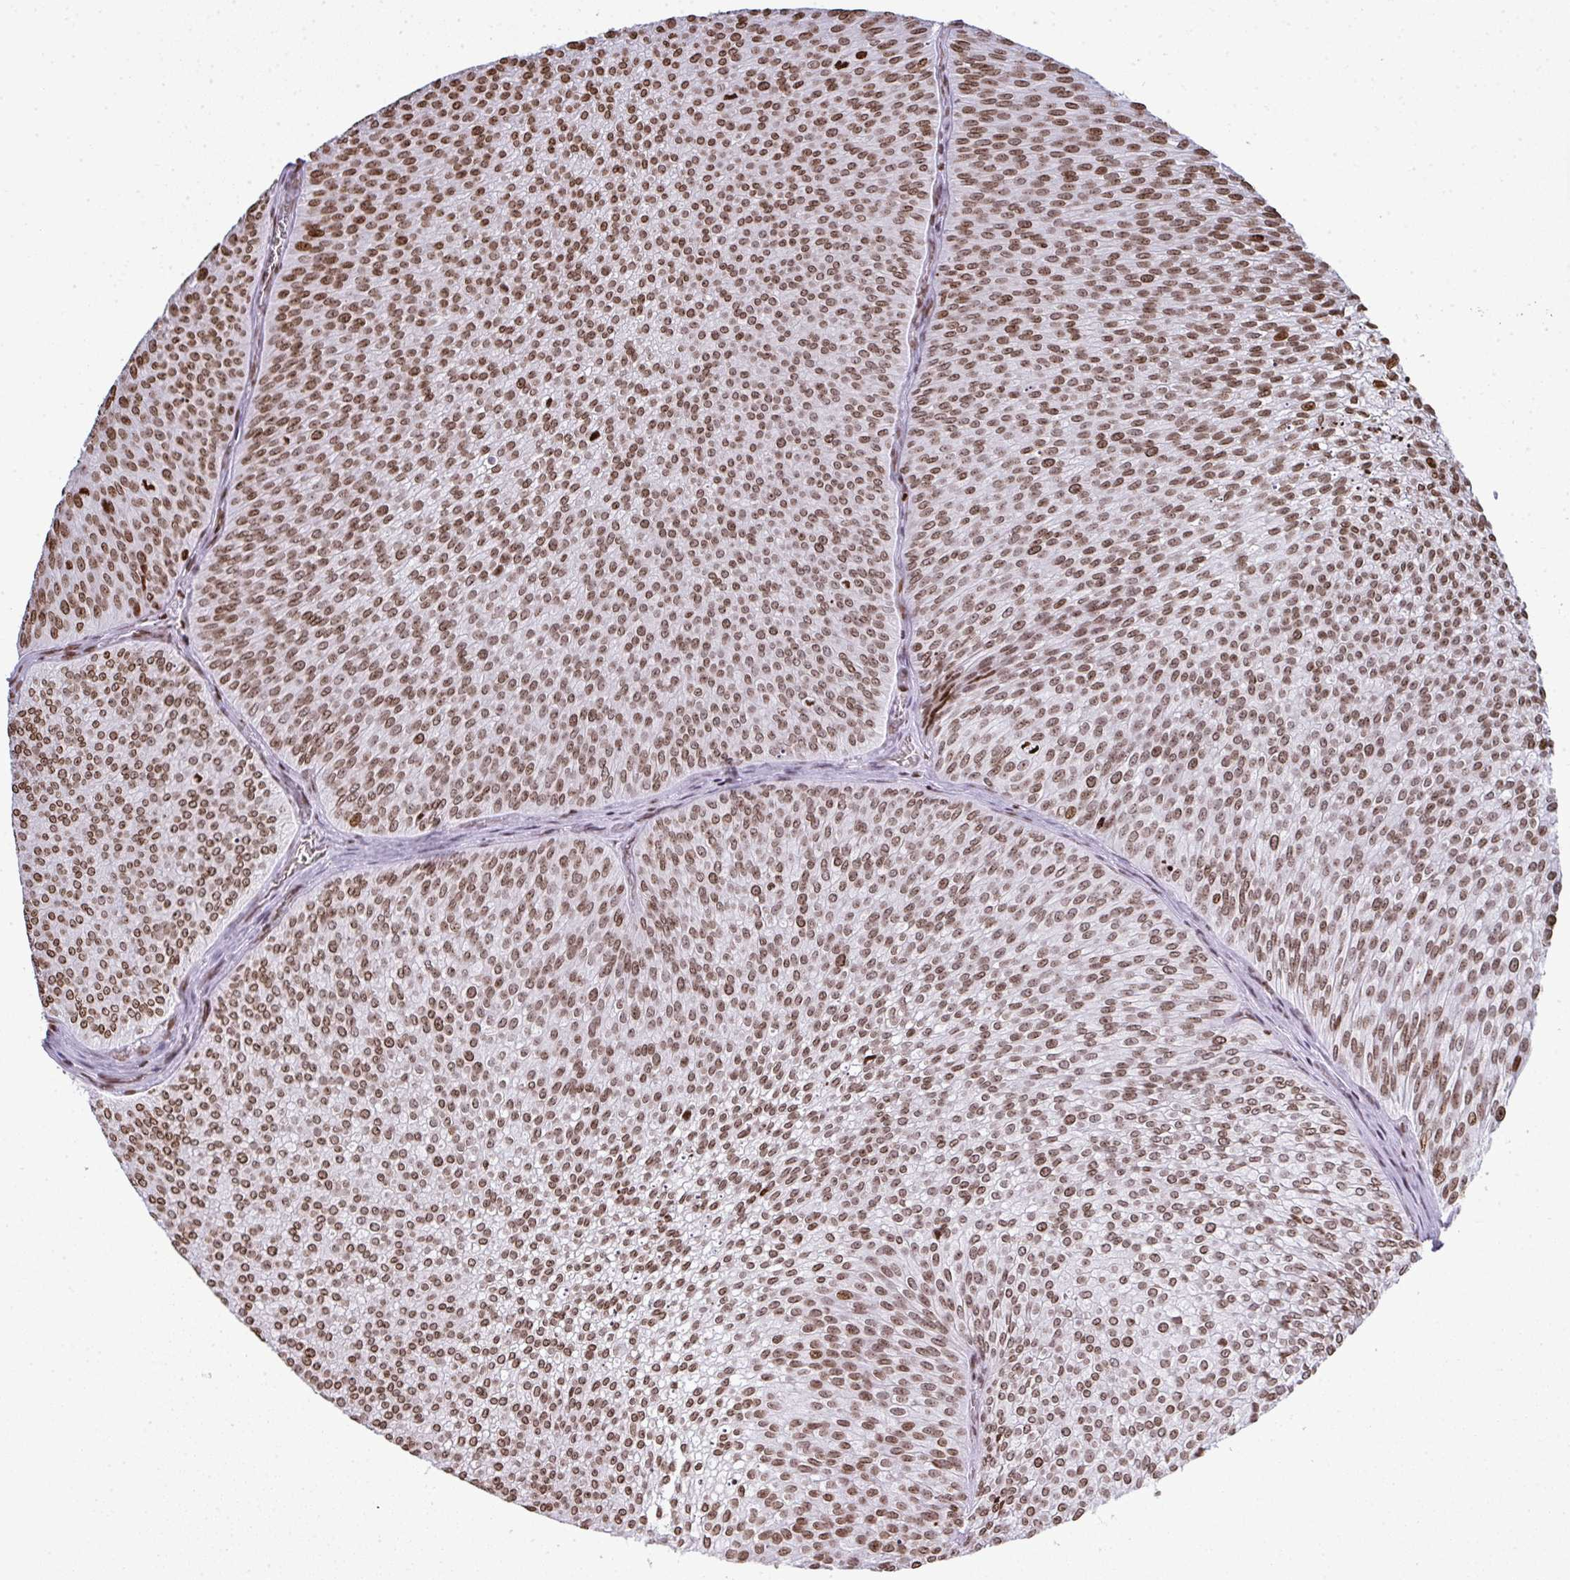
{"staining": {"intensity": "moderate", "quantity": ">75%", "location": "nuclear"}, "tissue": "urothelial cancer", "cell_type": "Tumor cells", "image_type": "cancer", "snomed": [{"axis": "morphology", "description": "Urothelial carcinoma, Low grade"}, {"axis": "topography", "description": "Urinary bladder"}], "caption": "A micrograph showing moderate nuclear staining in approximately >75% of tumor cells in low-grade urothelial carcinoma, as visualized by brown immunohistochemical staining.", "gene": "RASL11A", "patient": {"sex": "male", "age": 91}}